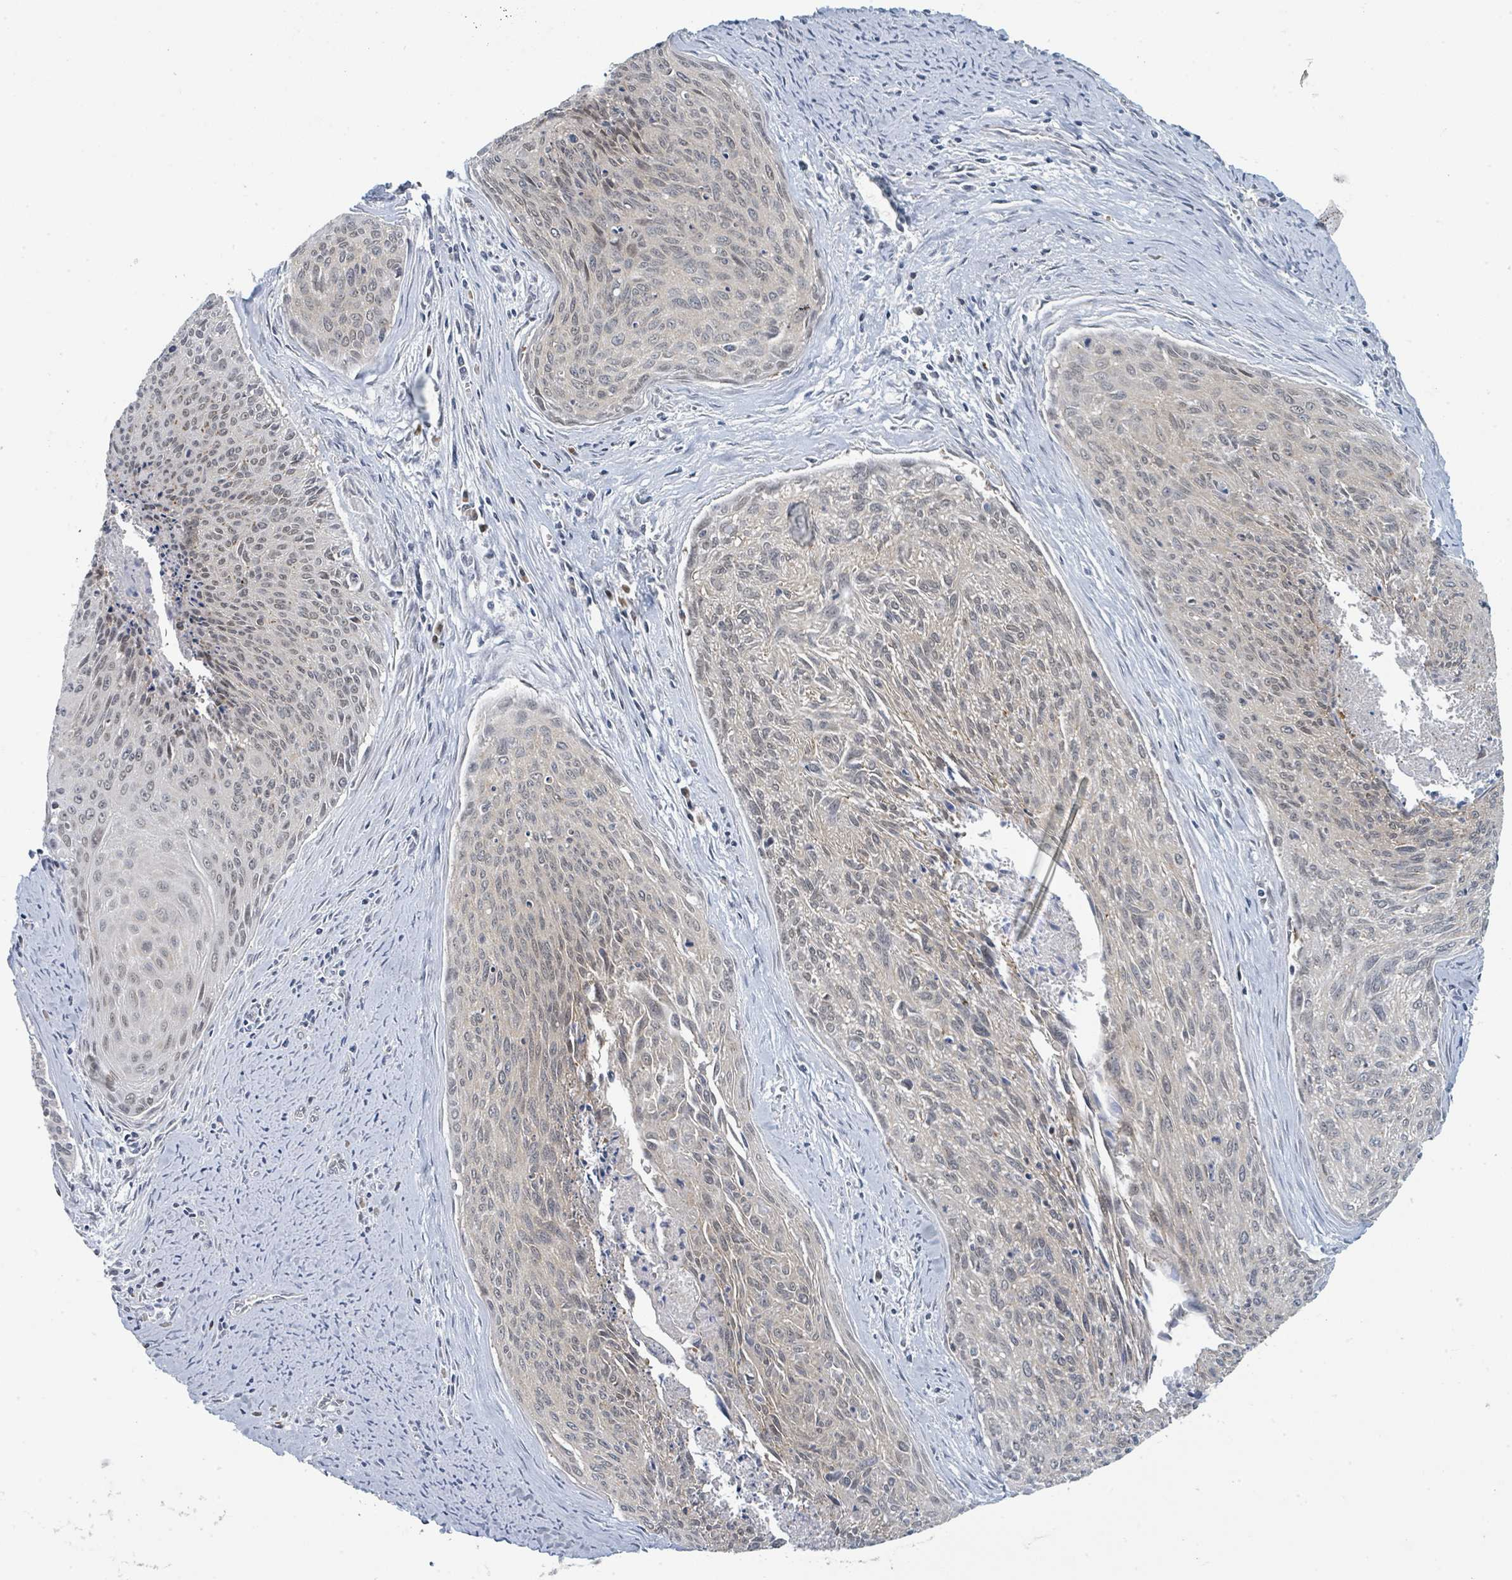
{"staining": {"intensity": "weak", "quantity": "25%-75%", "location": "nuclear"}, "tissue": "cervical cancer", "cell_type": "Tumor cells", "image_type": "cancer", "snomed": [{"axis": "morphology", "description": "Squamous cell carcinoma, NOS"}, {"axis": "topography", "description": "Cervix"}], "caption": "A brown stain shows weak nuclear staining of a protein in human squamous cell carcinoma (cervical) tumor cells.", "gene": "ANKRD55", "patient": {"sex": "female", "age": 55}}